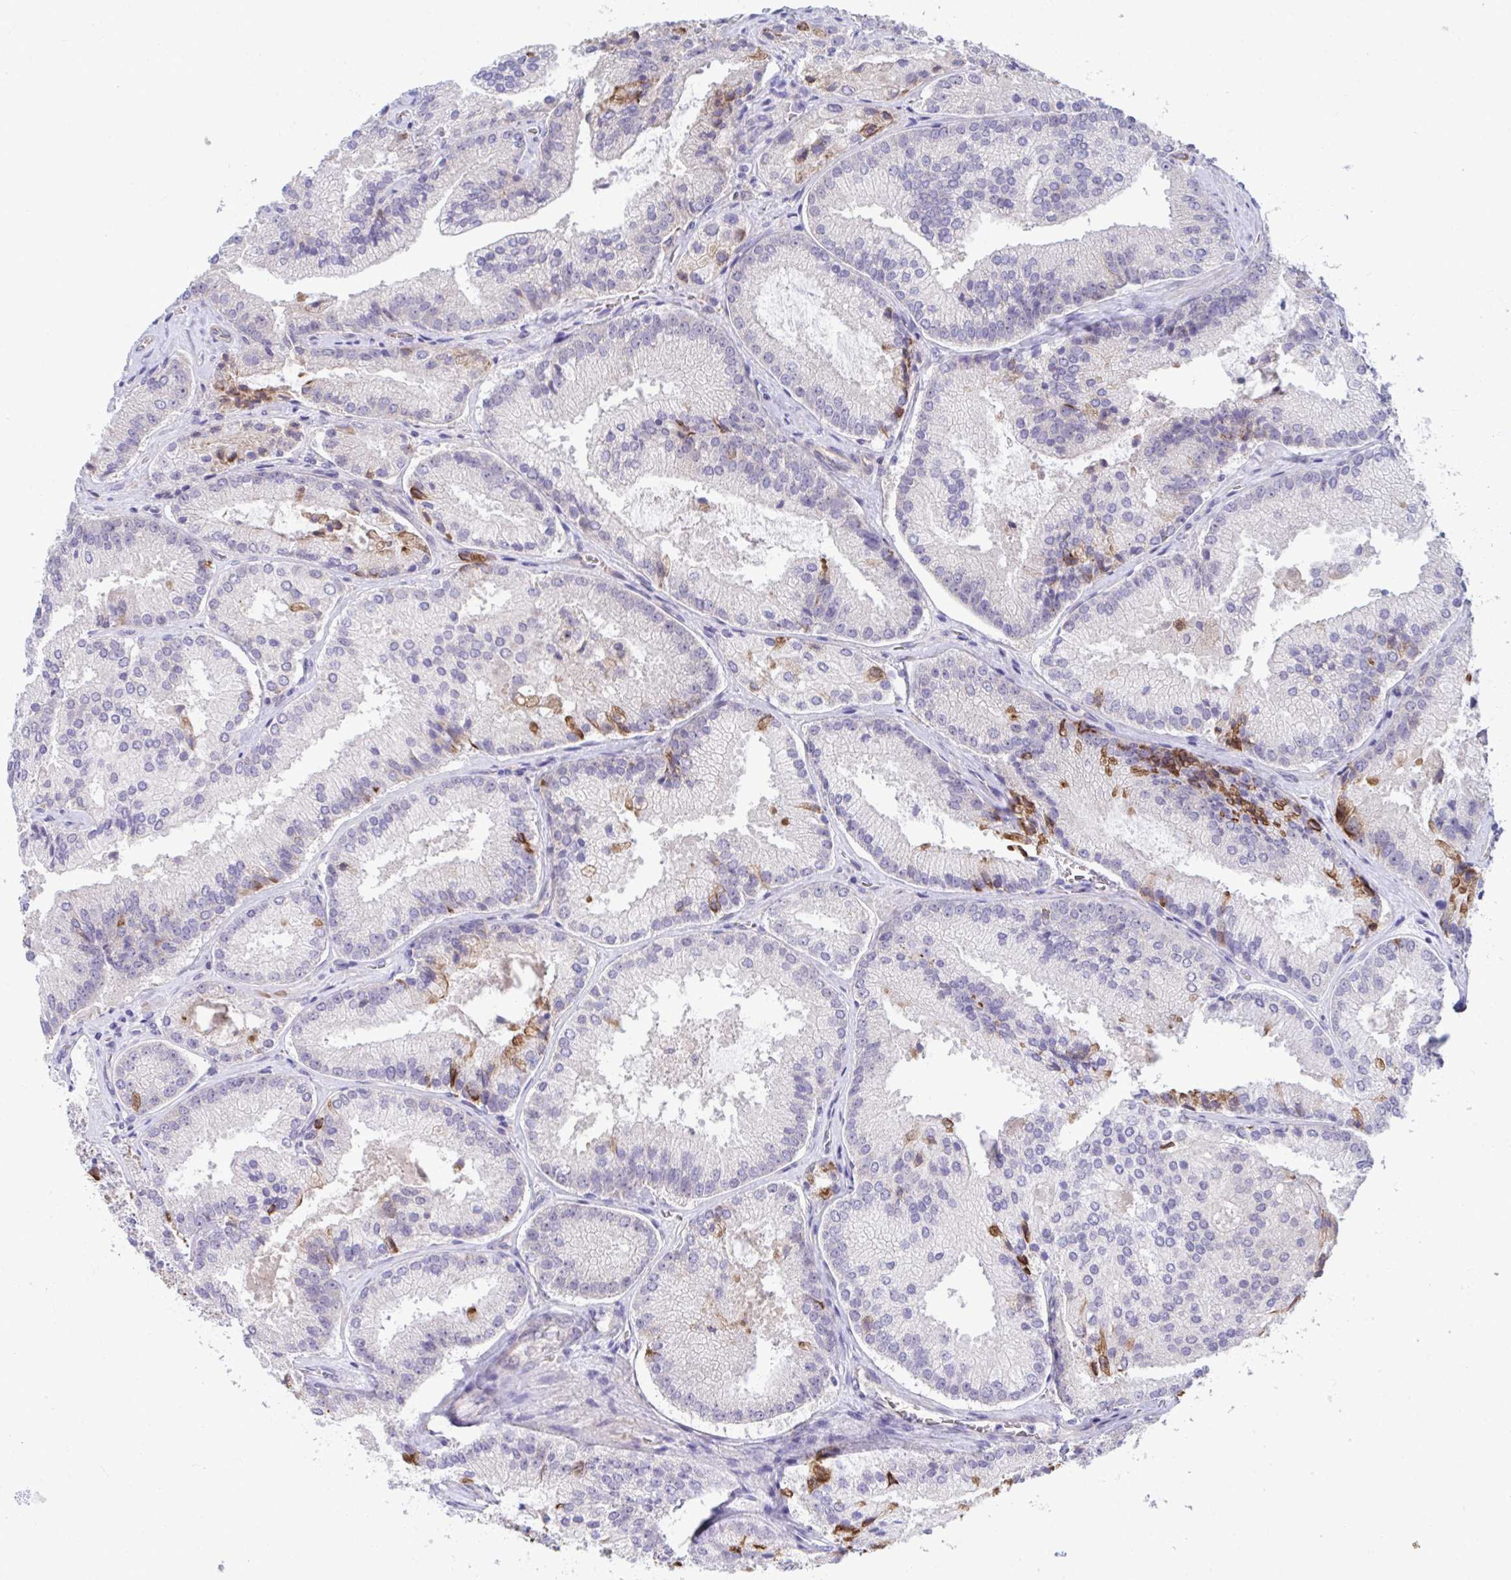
{"staining": {"intensity": "moderate", "quantity": "<25%", "location": "cytoplasmic/membranous"}, "tissue": "prostate cancer", "cell_type": "Tumor cells", "image_type": "cancer", "snomed": [{"axis": "morphology", "description": "Adenocarcinoma, High grade"}, {"axis": "topography", "description": "Prostate"}], "caption": "The photomicrograph exhibits a brown stain indicating the presence of a protein in the cytoplasmic/membranous of tumor cells in adenocarcinoma (high-grade) (prostate).", "gene": "CENPQ", "patient": {"sex": "male", "age": 73}}